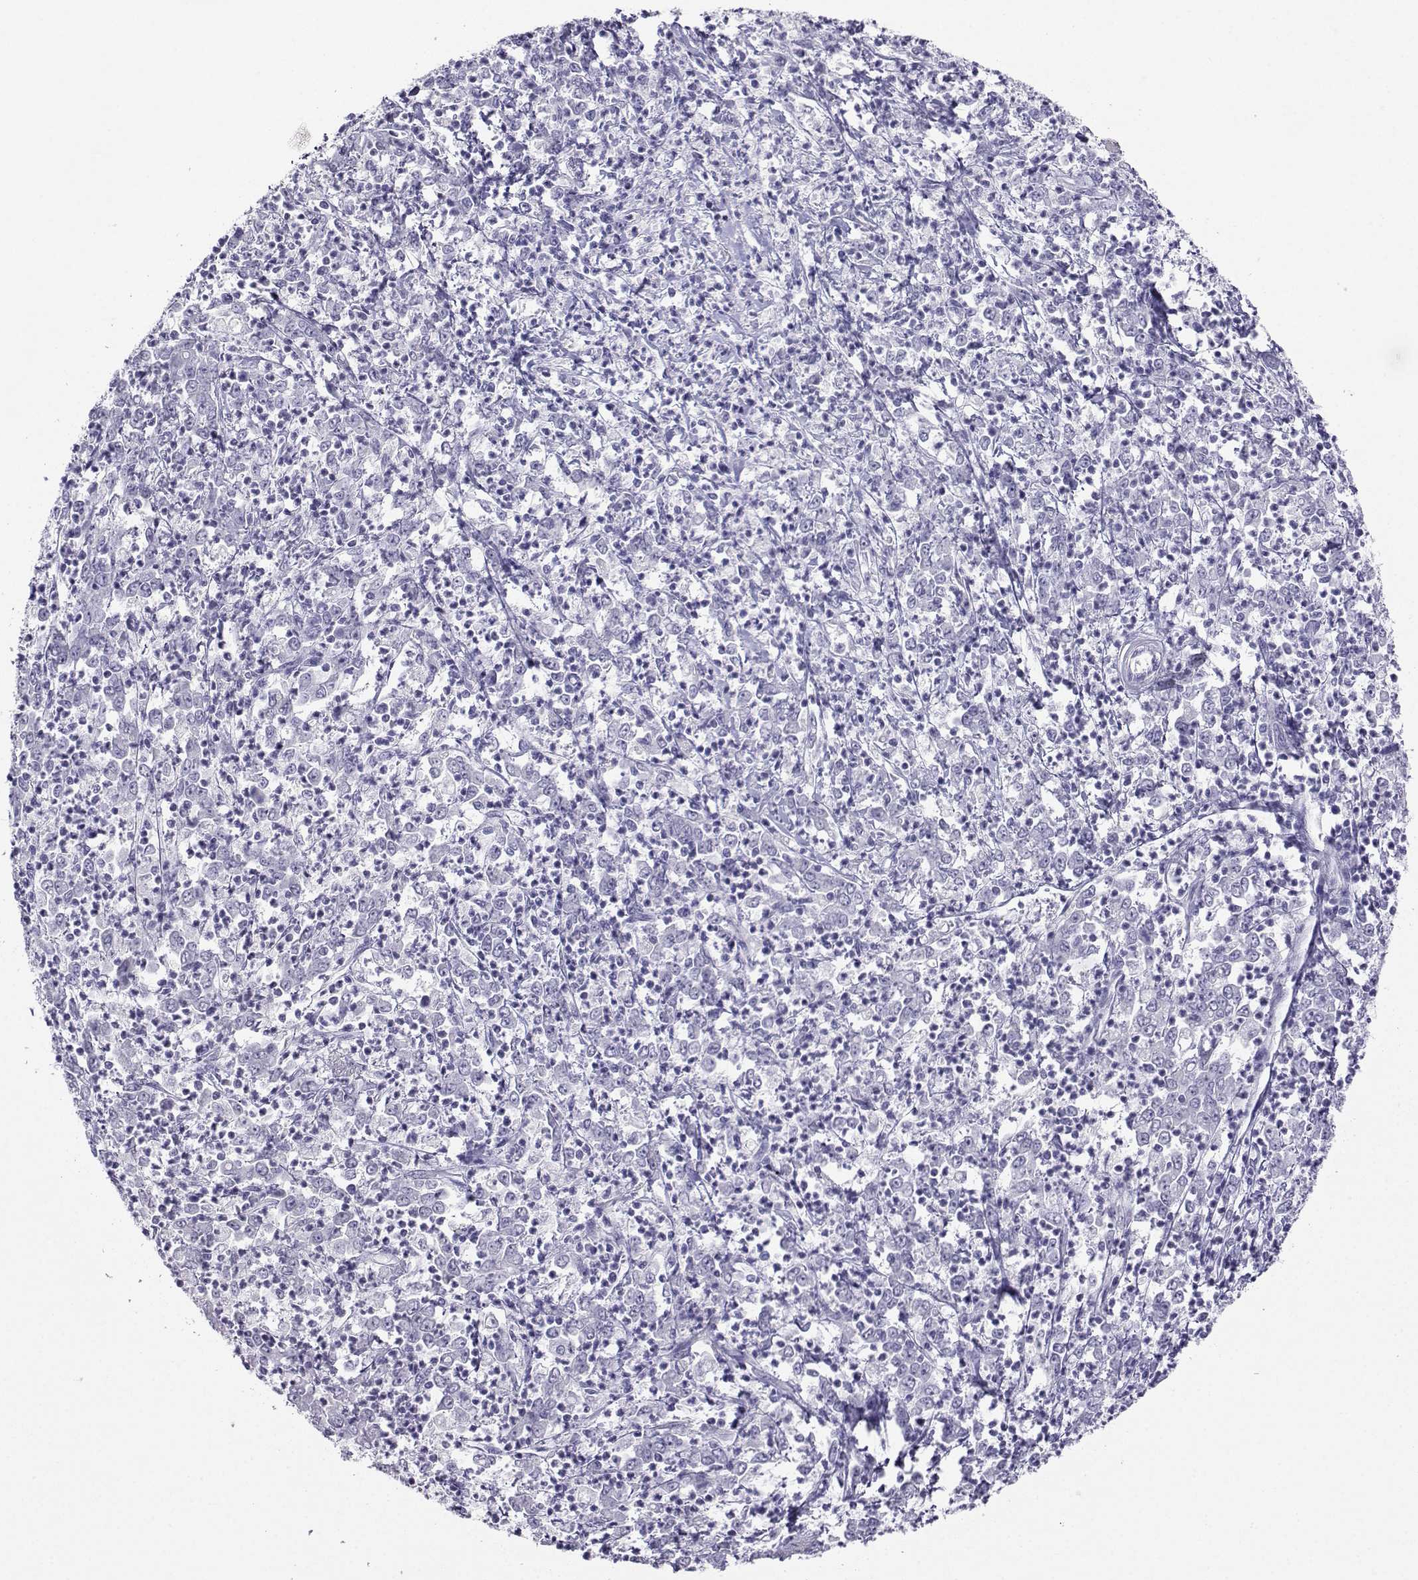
{"staining": {"intensity": "negative", "quantity": "none", "location": "none"}, "tissue": "stomach cancer", "cell_type": "Tumor cells", "image_type": "cancer", "snomed": [{"axis": "morphology", "description": "Adenocarcinoma, NOS"}, {"axis": "topography", "description": "Stomach, lower"}], "caption": "Histopathology image shows no significant protein positivity in tumor cells of adenocarcinoma (stomach). Brightfield microscopy of immunohistochemistry (IHC) stained with DAB (3,3'-diaminobenzidine) (brown) and hematoxylin (blue), captured at high magnification.", "gene": "KIF17", "patient": {"sex": "female", "age": 71}}